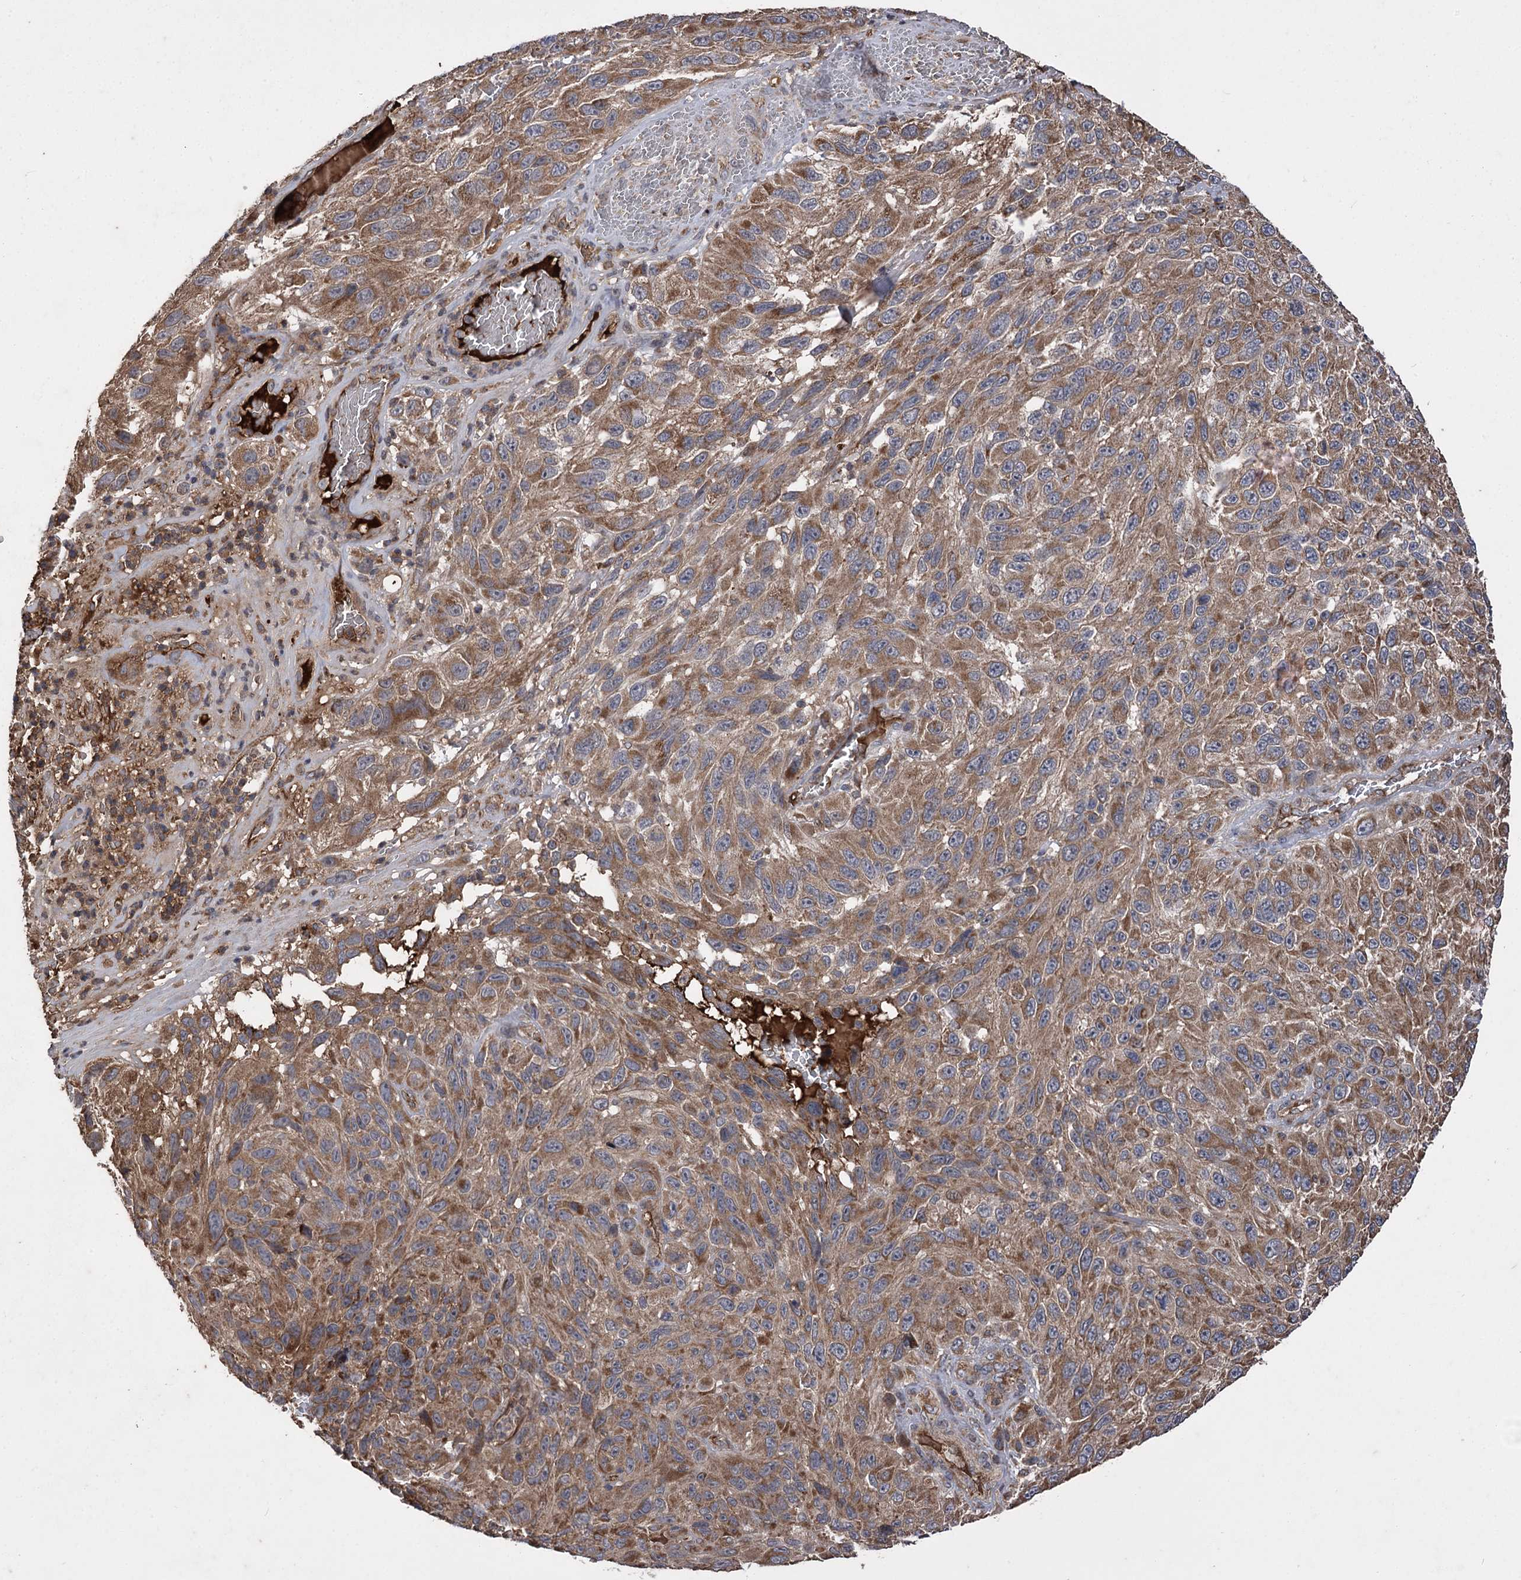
{"staining": {"intensity": "strong", "quantity": ">75%", "location": "cytoplasmic/membranous"}, "tissue": "melanoma", "cell_type": "Tumor cells", "image_type": "cancer", "snomed": [{"axis": "morphology", "description": "Malignant melanoma, NOS"}, {"axis": "topography", "description": "Skin"}], "caption": "IHC photomicrograph of neoplastic tissue: malignant melanoma stained using immunohistochemistry exhibits high levels of strong protein expression localized specifically in the cytoplasmic/membranous of tumor cells, appearing as a cytoplasmic/membranous brown color.", "gene": "RASSF3", "patient": {"sex": "female", "age": 96}}